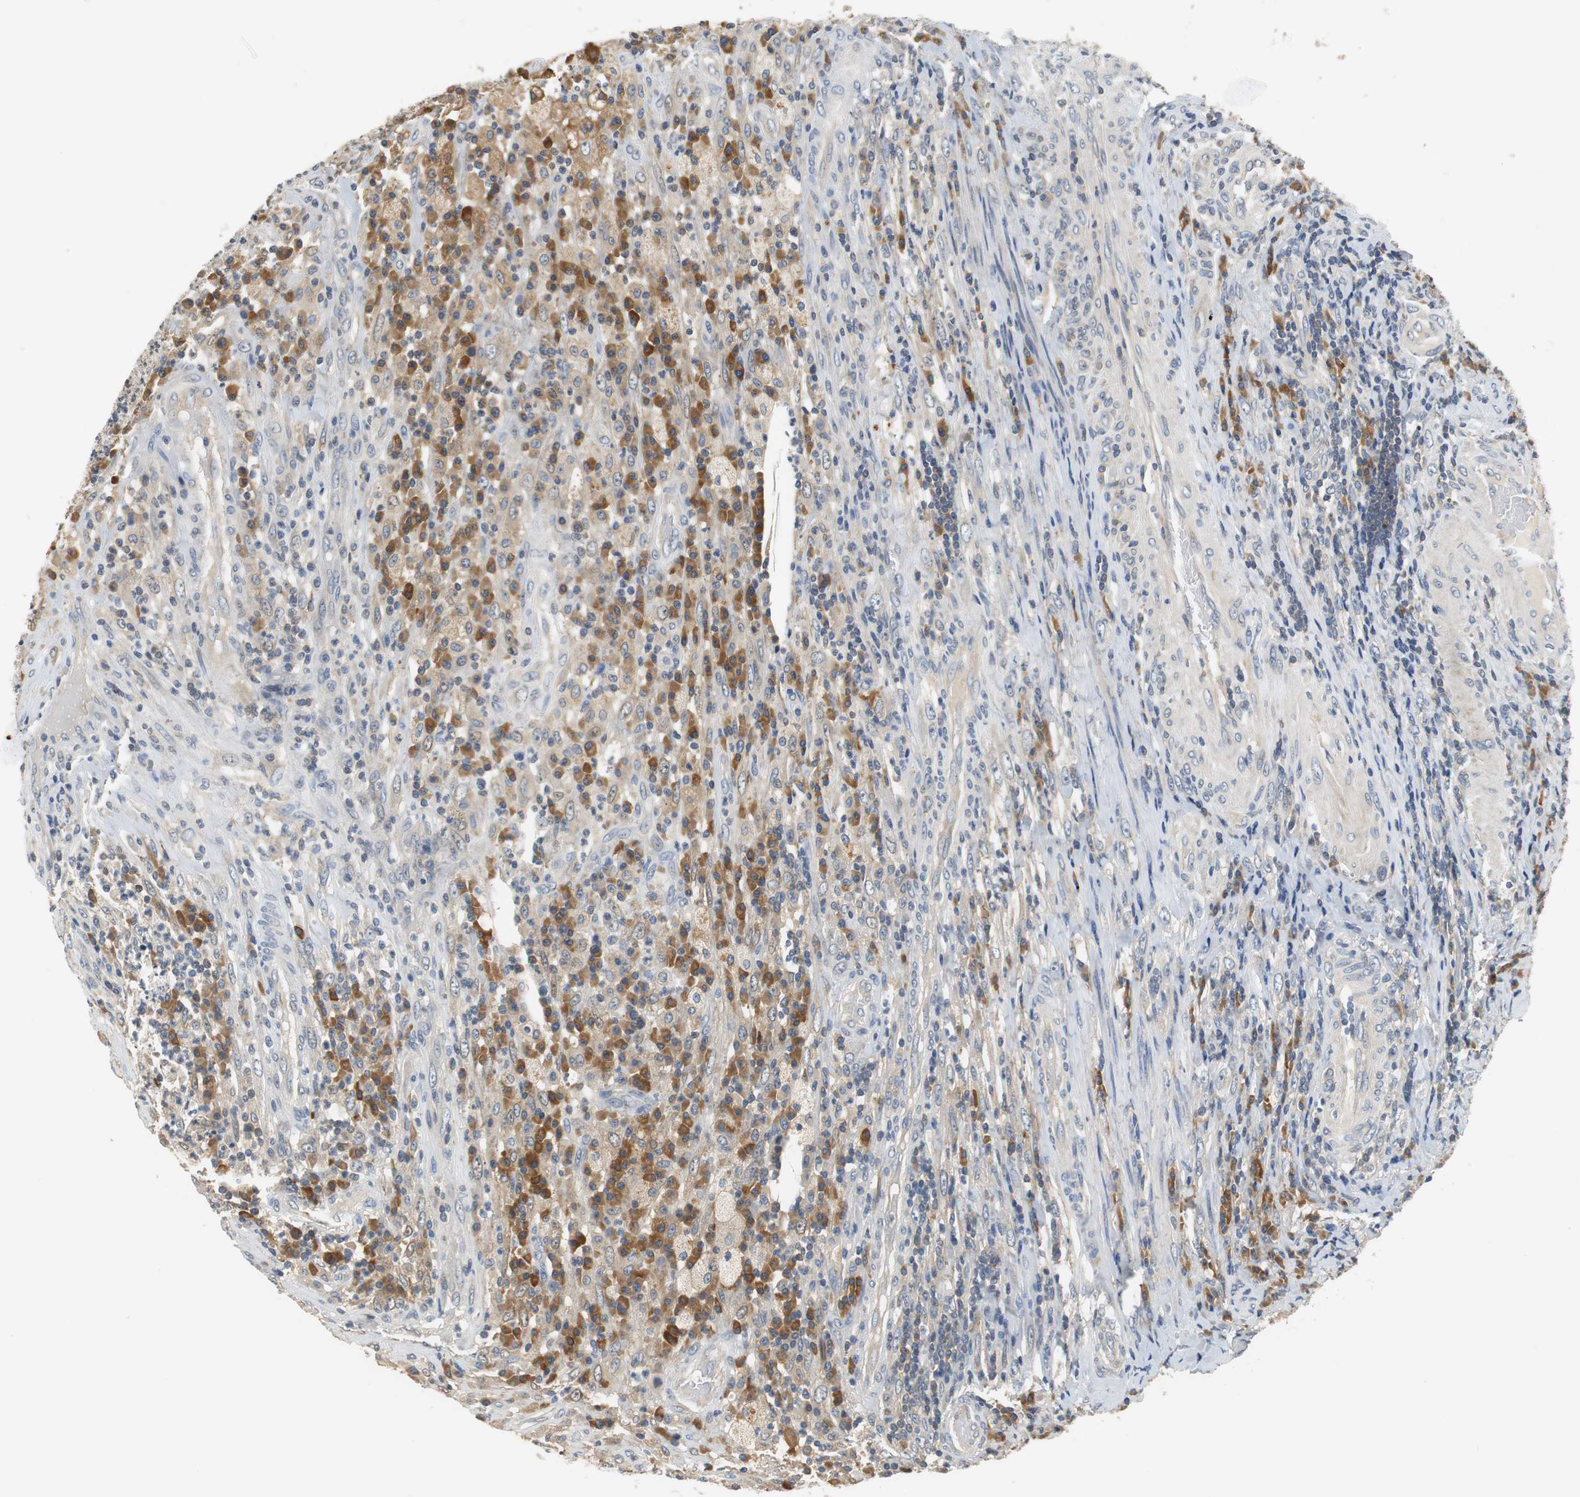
{"staining": {"intensity": "weak", "quantity": "25%-75%", "location": "cytoplasmic/membranous"}, "tissue": "testis cancer", "cell_type": "Tumor cells", "image_type": "cancer", "snomed": [{"axis": "morphology", "description": "Necrosis, NOS"}, {"axis": "morphology", "description": "Carcinoma, Embryonal, NOS"}, {"axis": "topography", "description": "Testis"}], "caption": "Immunohistochemical staining of testis embryonal carcinoma exhibits low levels of weak cytoplasmic/membranous positivity in about 25%-75% of tumor cells. (DAB (3,3'-diaminobenzidine) IHC with brightfield microscopy, high magnification).", "gene": "GLCCI1", "patient": {"sex": "male", "age": 19}}